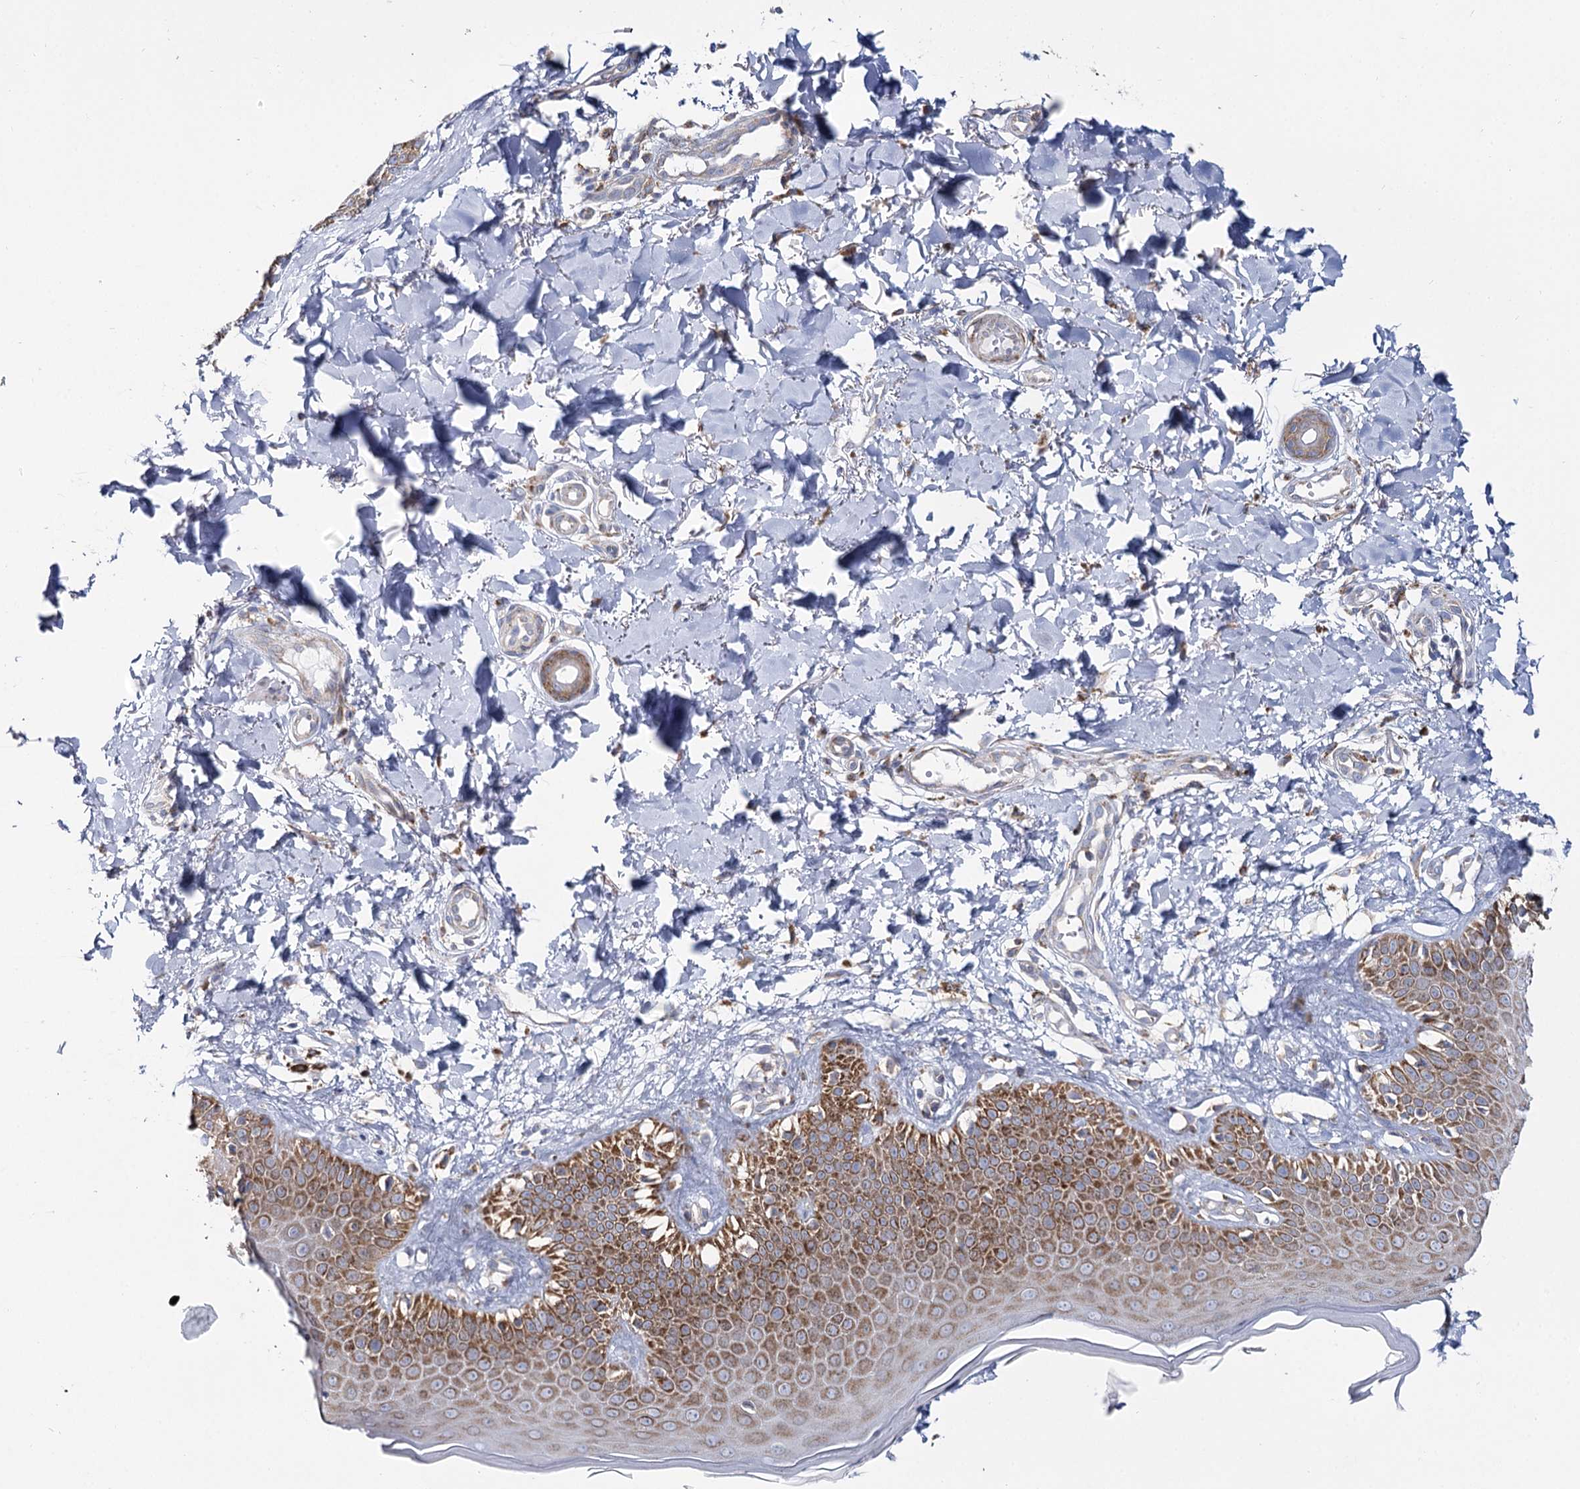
{"staining": {"intensity": "weak", "quantity": ">75%", "location": "cytoplasmic/membranous"}, "tissue": "skin", "cell_type": "Fibroblasts", "image_type": "normal", "snomed": [{"axis": "morphology", "description": "Normal tissue, NOS"}, {"axis": "topography", "description": "Skin"}], "caption": "Benign skin shows weak cytoplasmic/membranous expression in about >75% of fibroblasts (Stains: DAB (3,3'-diaminobenzidine) in brown, nuclei in blue, Microscopy: brightfield microscopy at high magnification)..", "gene": "THUMPD3", "patient": {"sex": "male", "age": 52}}